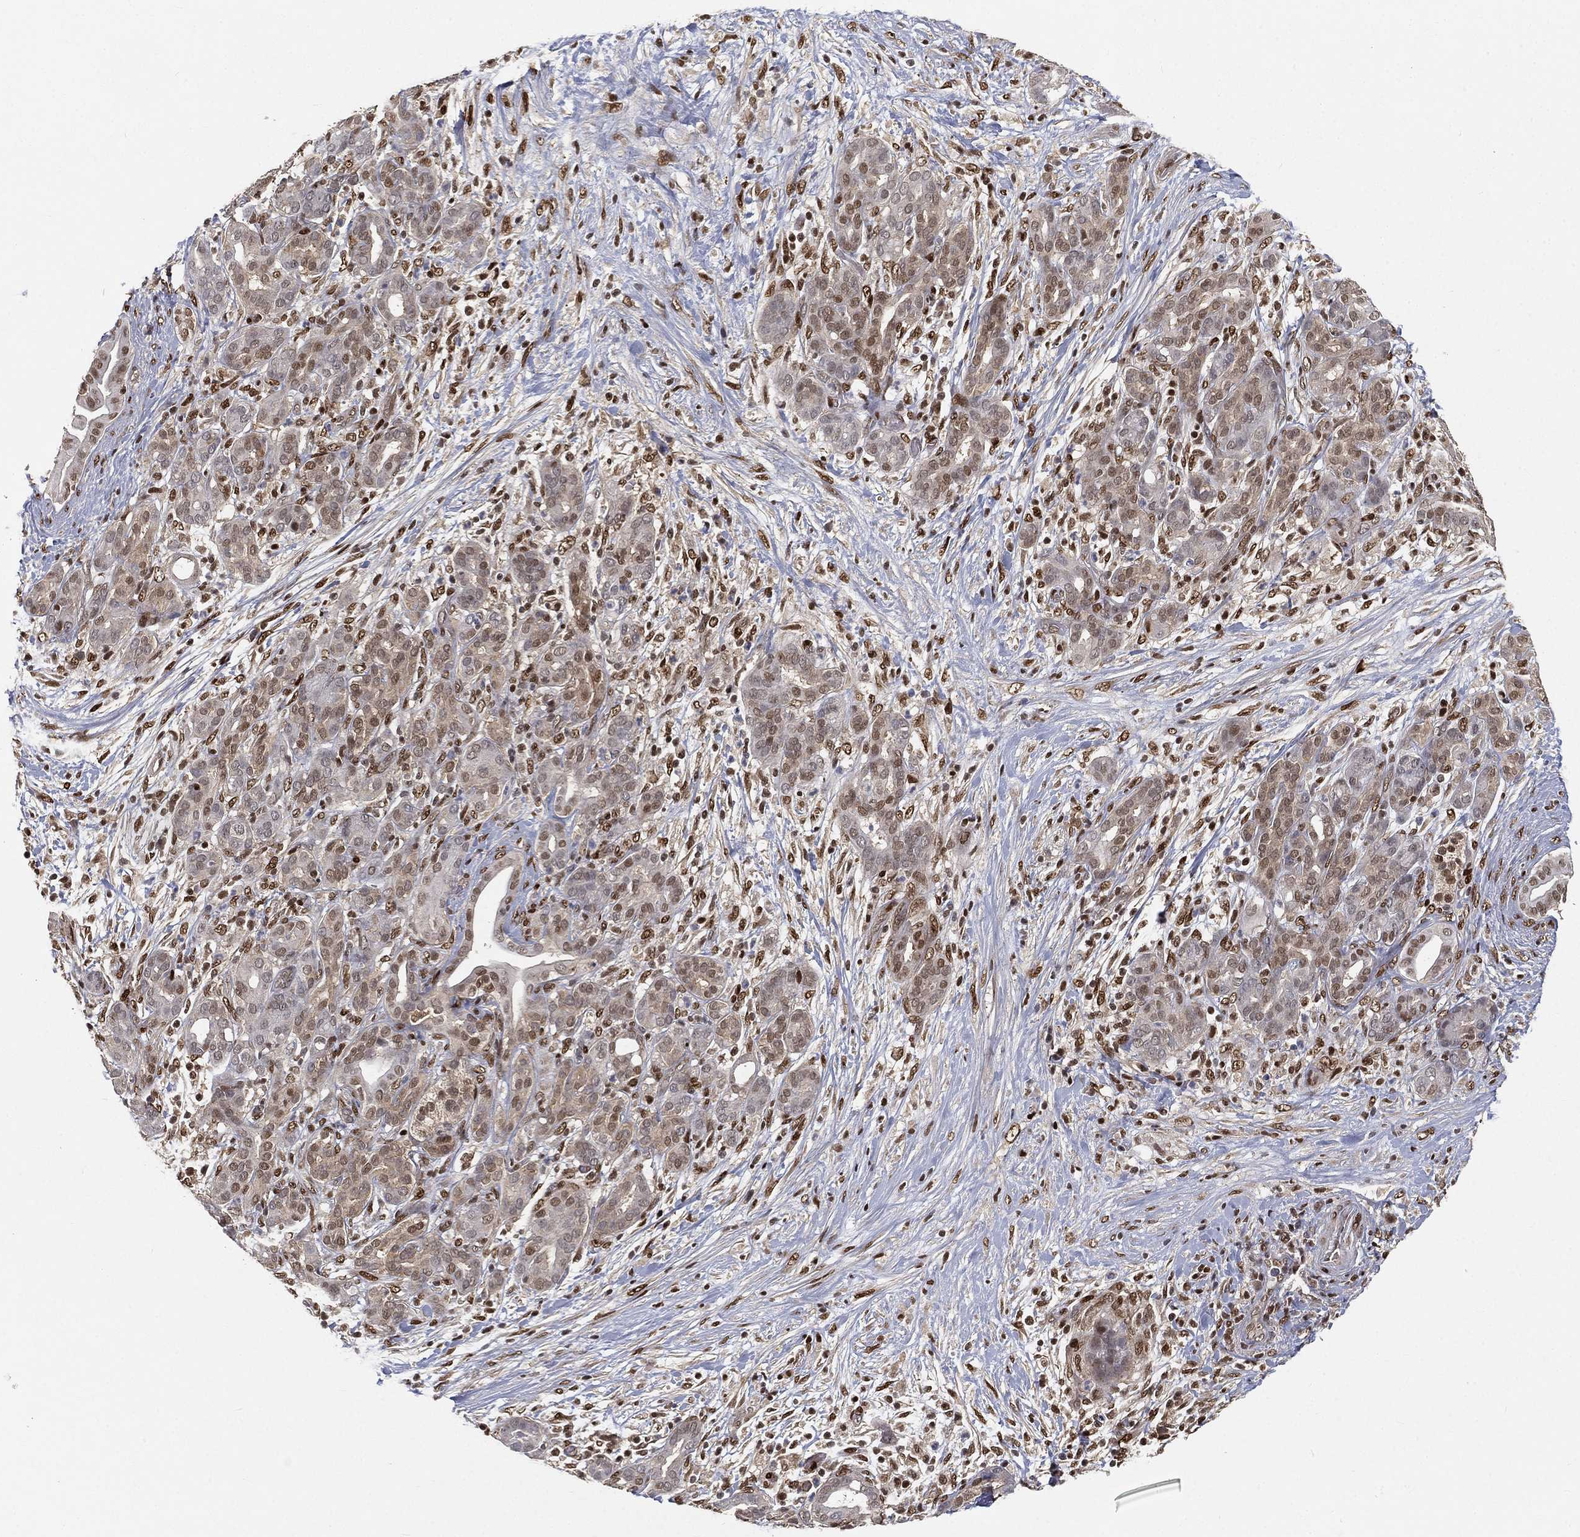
{"staining": {"intensity": "weak", "quantity": "<25%", "location": "nuclear"}, "tissue": "pancreatic cancer", "cell_type": "Tumor cells", "image_type": "cancer", "snomed": [{"axis": "morphology", "description": "Adenocarcinoma, NOS"}, {"axis": "topography", "description": "Pancreas"}], "caption": "Tumor cells are negative for brown protein staining in pancreatic cancer (adenocarcinoma).", "gene": "CRTC3", "patient": {"sex": "male", "age": 44}}